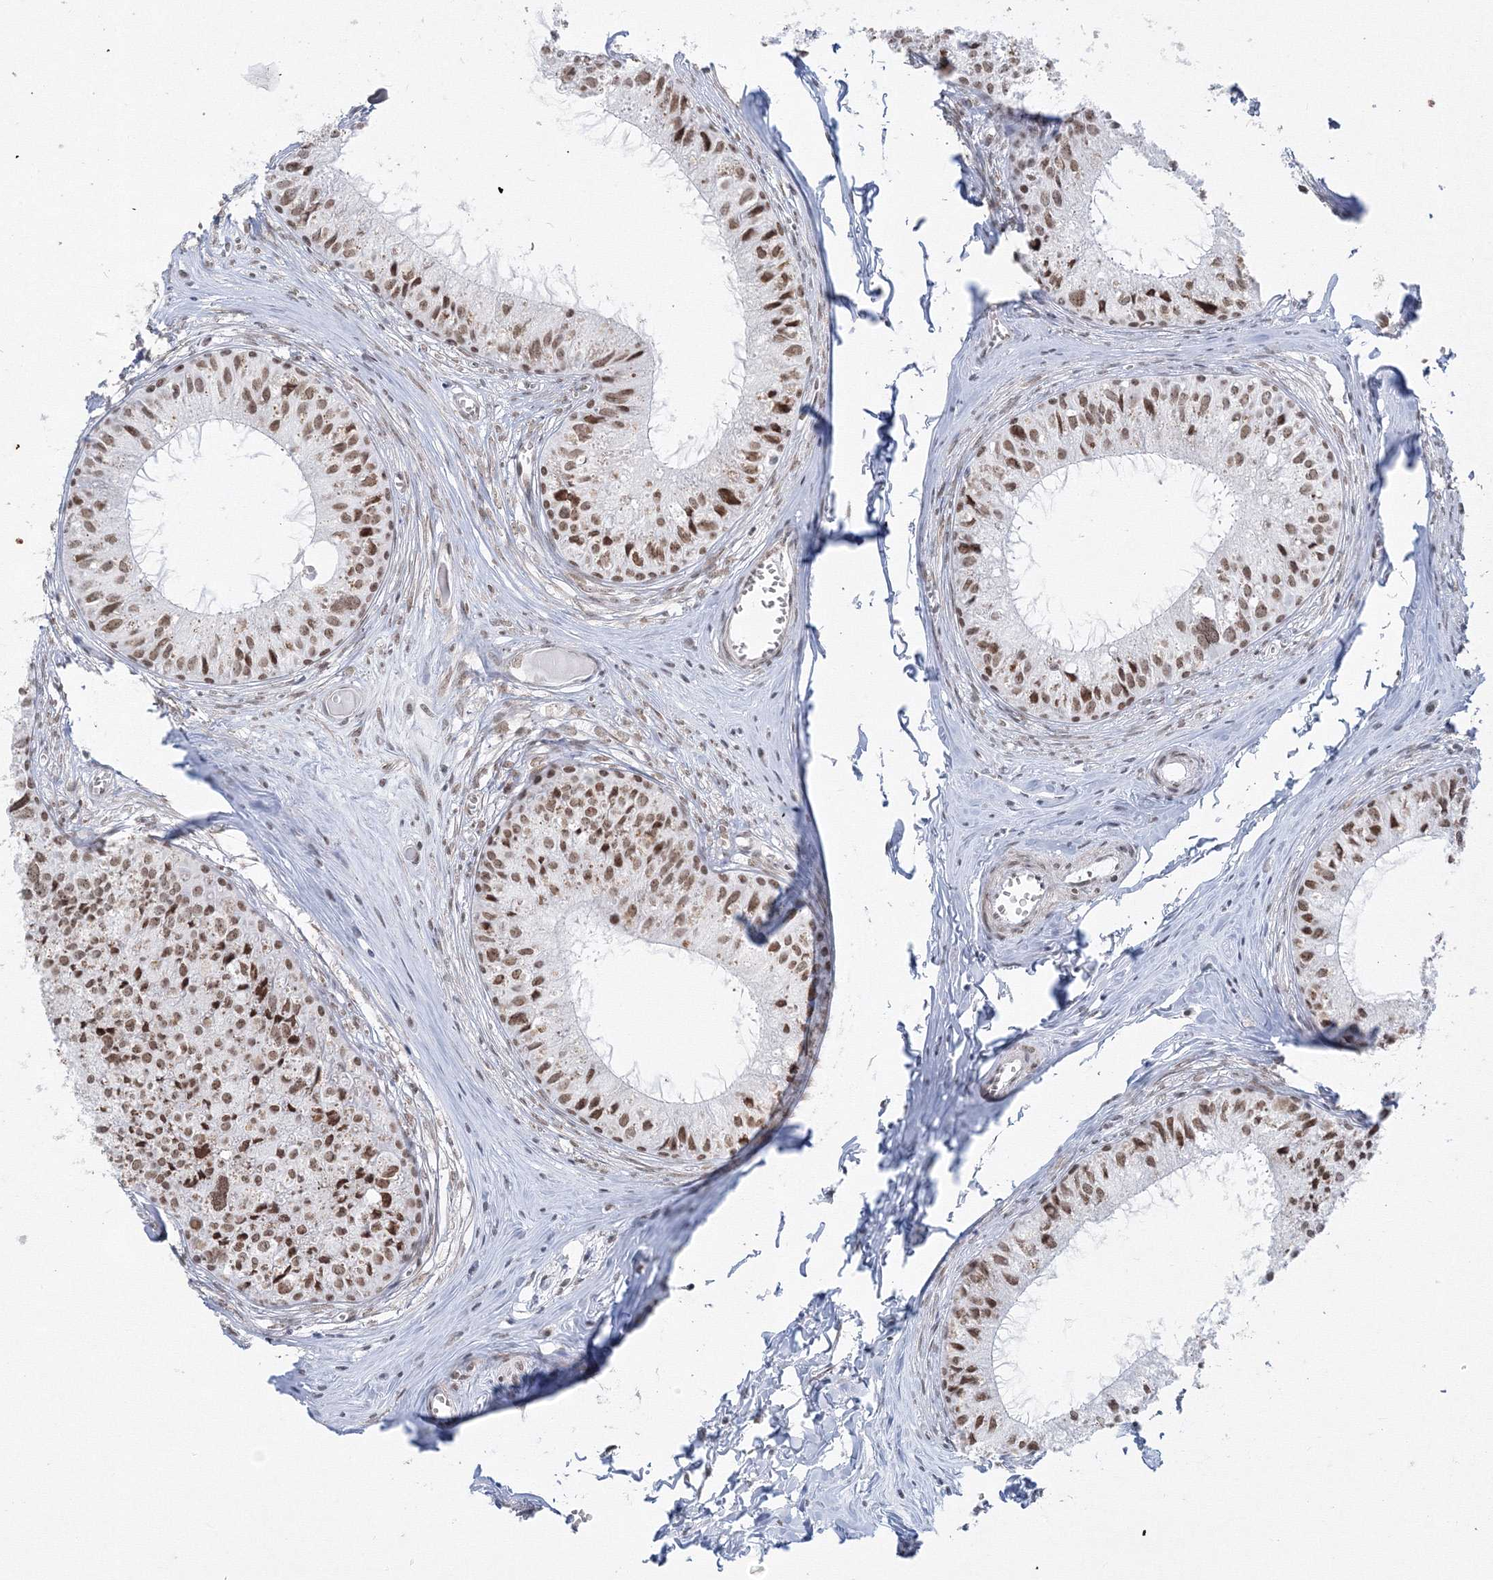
{"staining": {"intensity": "moderate", "quantity": ">75%", "location": "nuclear"}, "tissue": "epididymis", "cell_type": "Glandular cells", "image_type": "normal", "snomed": [{"axis": "morphology", "description": "Normal tissue, NOS"}, {"axis": "topography", "description": "Epididymis"}], "caption": "Protein analysis of unremarkable epididymis shows moderate nuclear staining in about >75% of glandular cells. (DAB IHC, brown staining for protein, blue staining for nuclei).", "gene": "ZNF638", "patient": {"sex": "male", "age": 36}}